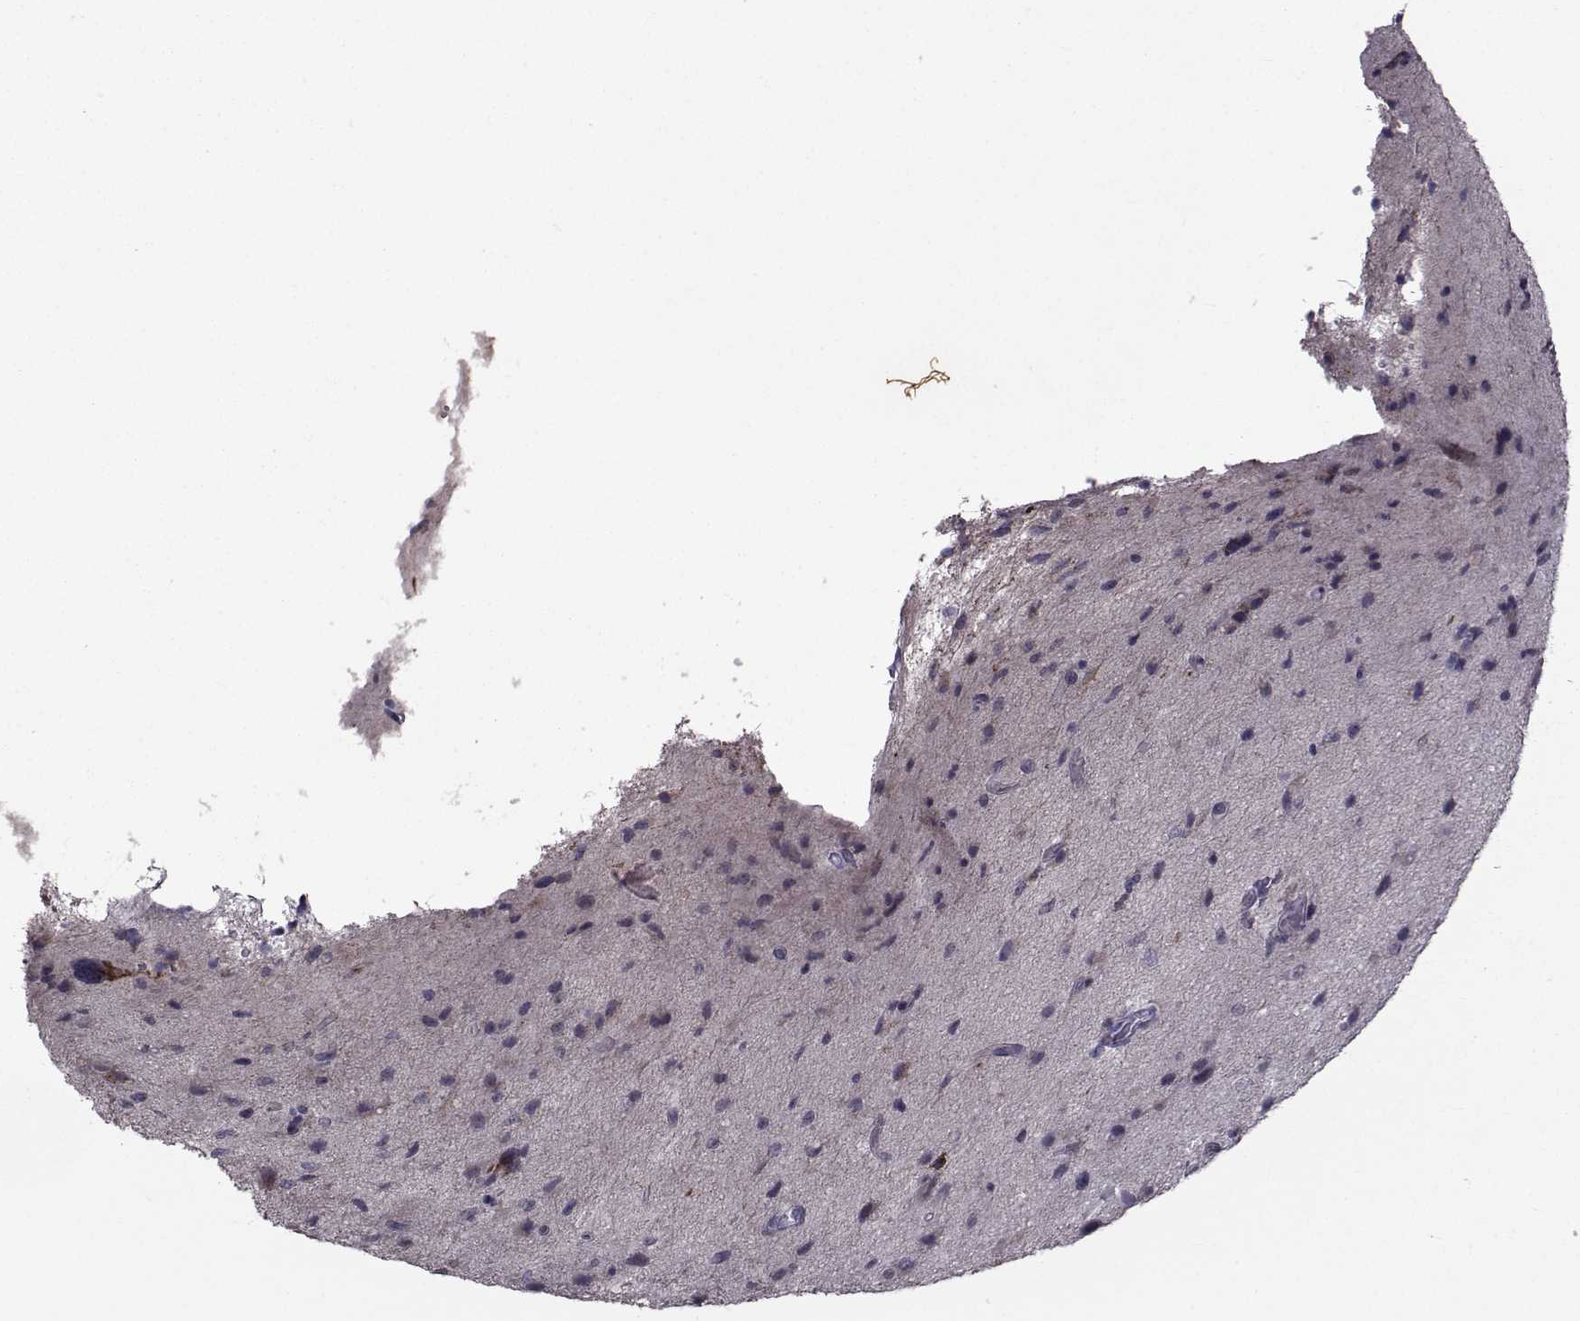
{"staining": {"intensity": "negative", "quantity": "none", "location": "none"}, "tissue": "glioma", "cell_type": "Tumor cells", "image_type": "cancer", "snomed": [{"axis": "morphology", "description": "Glioma, malignant, NOS"}, {"axis": "morphology", "description": "Glioma, malignant, High grade"}, {"axis": "topography", "description": "Brain"}], "caption": "High magnification brightfield microscopy of glioma stained with DAB (brown) and counterstained with hematoxylin (blue): tumor cells show no significant positivity. (Brightfield microscopy of DAB immunohistochemistry at high magnification).", "gene": "FDXR", "patient": {"sex": "female", "age": 71}}